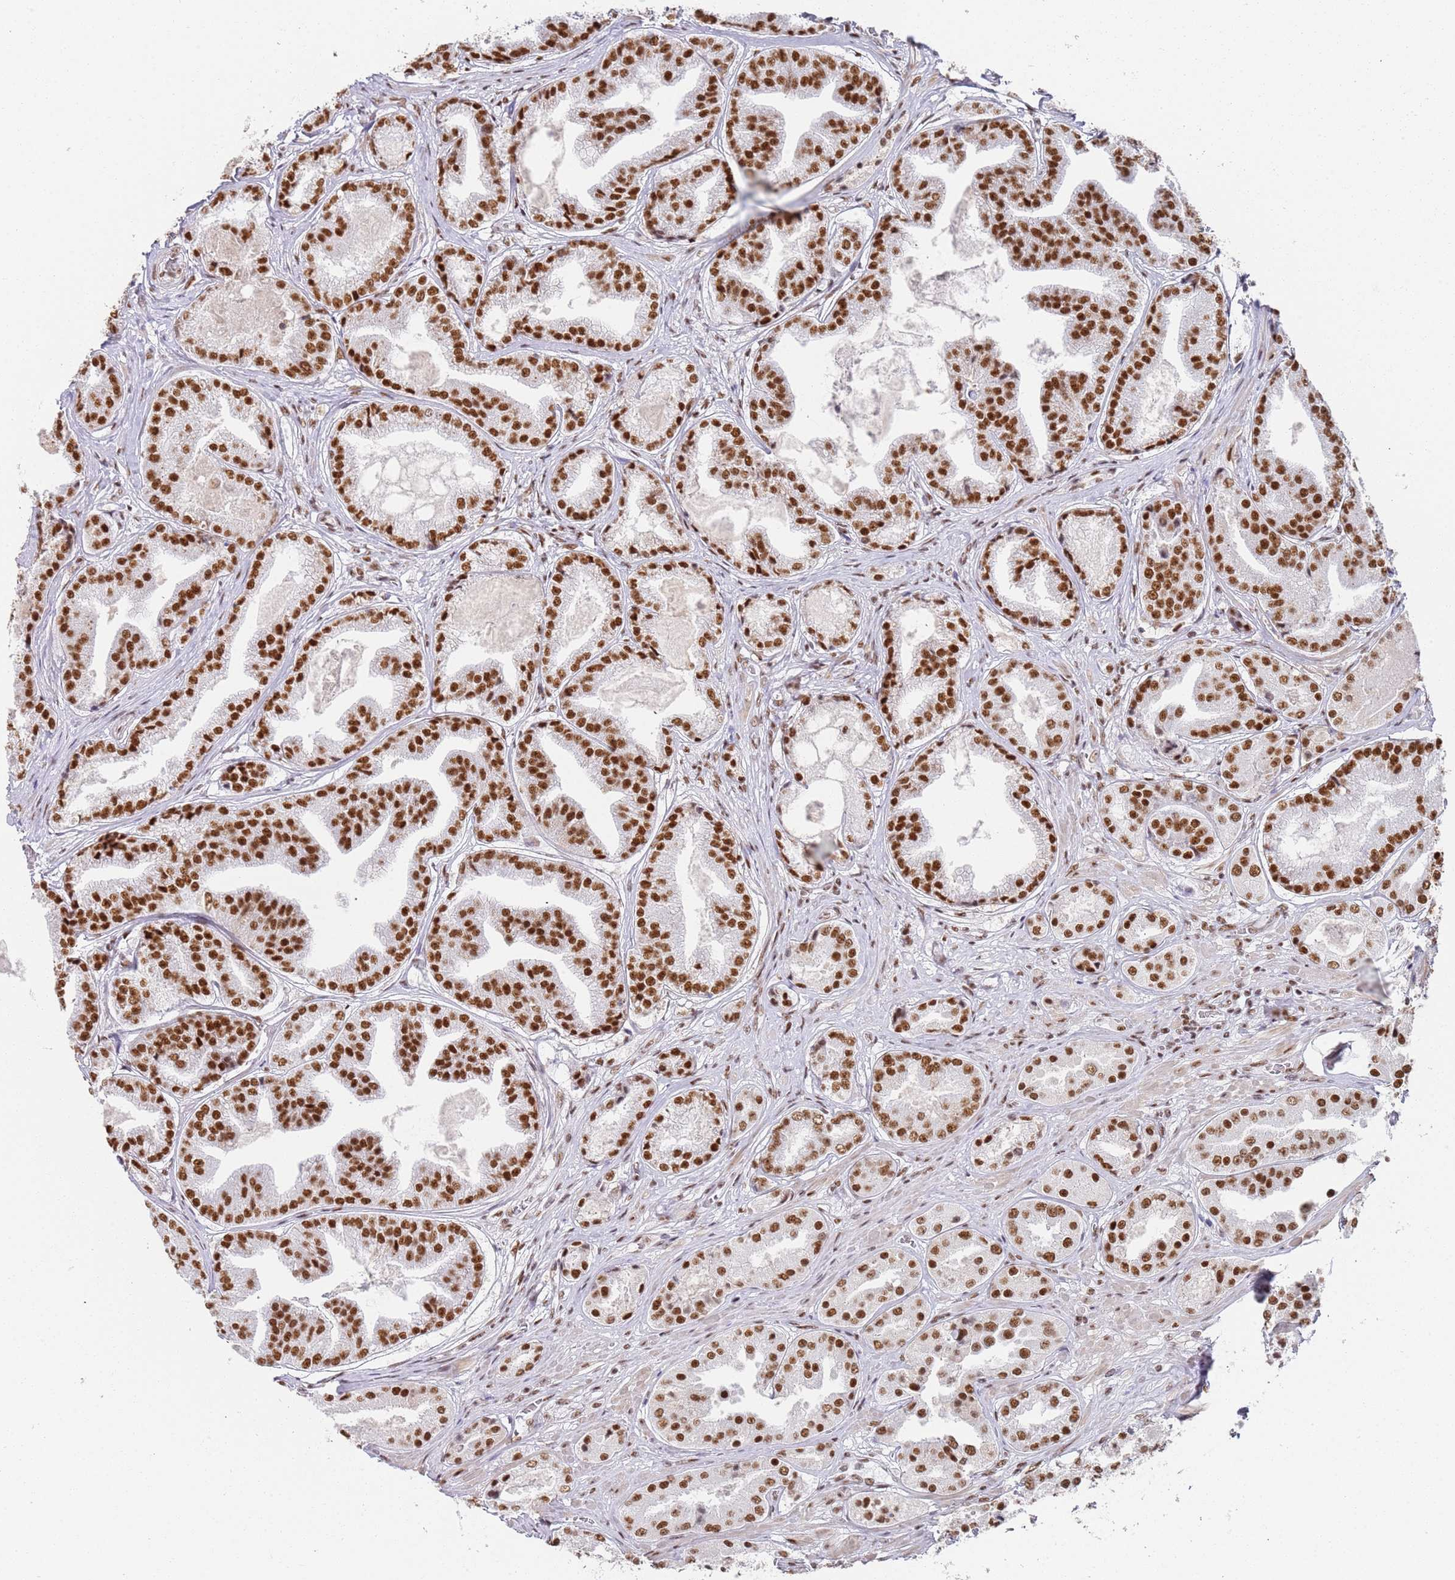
{"staining": {"intensity": "strong", "quantity": ">75%", "location": "nuclear"}, "tissue": "prostate cancer", "cell_type": "Tumor cells", "image_type": "cancer", "snomed": [{"axis": "morphology", "description": "Adenocarcinoma, High grade"}, {"axis": "topography", "description": "Prostate"}], "caption": "Adenocarcinoma (high-grade) (prostate) stained with DAB IHC shows high levels of strong nuclear positivity in approximately >75% of tumor cells. Using DAB (brown) and hematoxylin (blue) stains, captured at high magnification using brightfield microscopy.", "gene": "AKAP8L", "patient": {"sex": "male", "age": 63}}